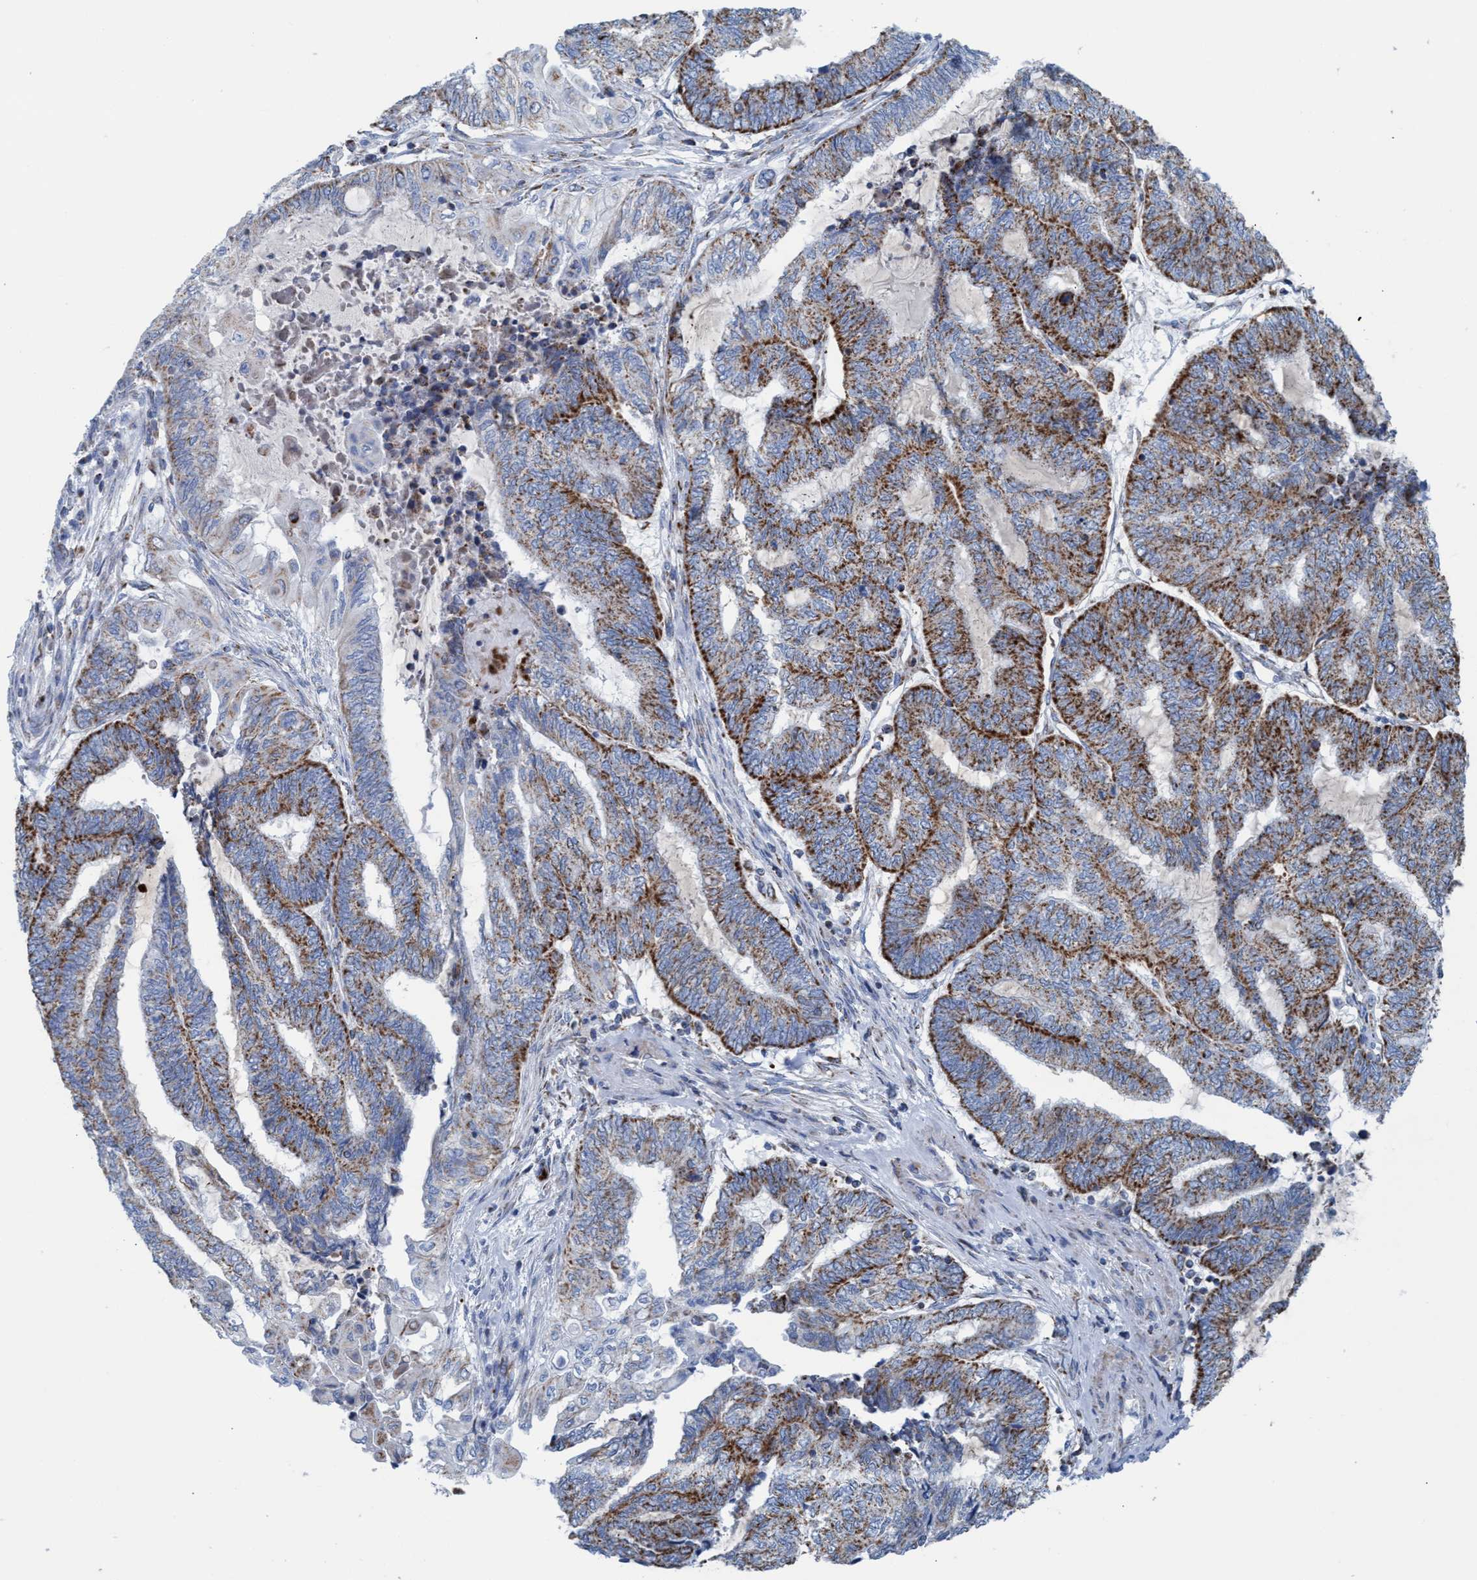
{"staining": {"intensity": "moderate", "quantity": ">75%", "location": "cytoplasmic/membranous"}, "tissue": "endometrial cancer", "cell_type": "Tumor cells", "image_type": "cancer", "snomed": [{"axis": "morphology", "description": "Adenocarcinoma, NOS"}, {"axis": "topography", "description": "Uterus"}, {"axis": "topography", "description": "Endometrium"}], "caption": "Adenocarcinoma (endometrial) stained for a protein displays moderate cytoplasmic/membranous positivity in tumor cells.", "gene": "GGA3", "patient": {"sex": "female", "age": 70}}